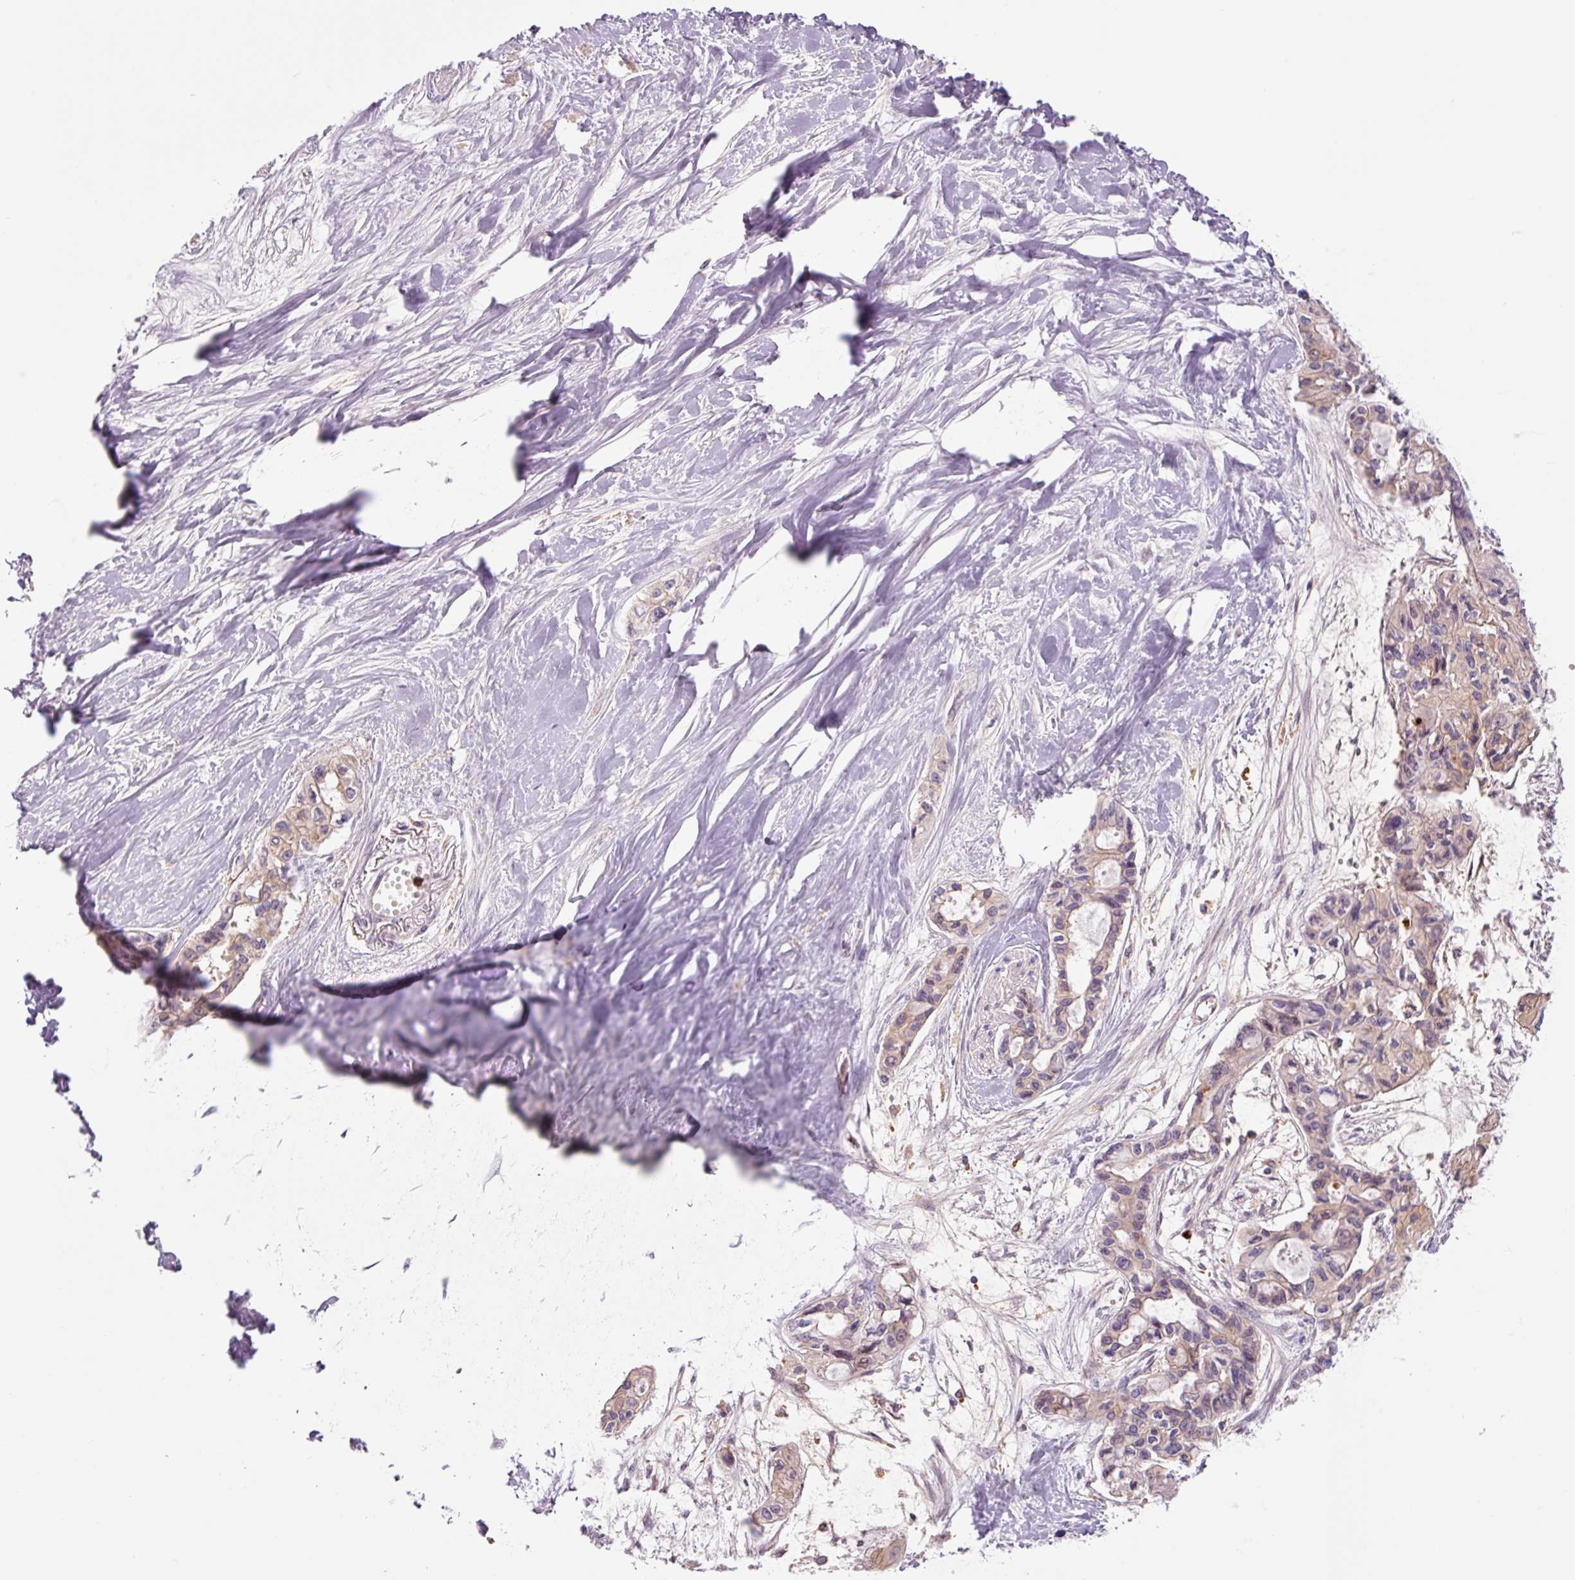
{"staining": {"intensity": "moderate", "quantity": "<25%", "location": "cytoplasmic/membranous"}, "tissue": "pancreatic cancer", "cell_type": "Tumor cells", "image_type": "cancer", "snomed": [{"axis": "morphology", "description": "Adenocarcinoma, NOS"}, {"axis": "topography", "description": "Pancreas"}], "caption": "Moderate cytoplasmic/membranous protein positivity is identified in approximately <25% of tumor cells in pancreatic adenocarcinoma. Using DAB (3,3'-diaminobenzidine) (brown) and hematoxylin (blue) stains, captured at high magnification using brightfield microscopy.", "gene": "SH2D6", "patient": {"sex": "female", "age": 50}}